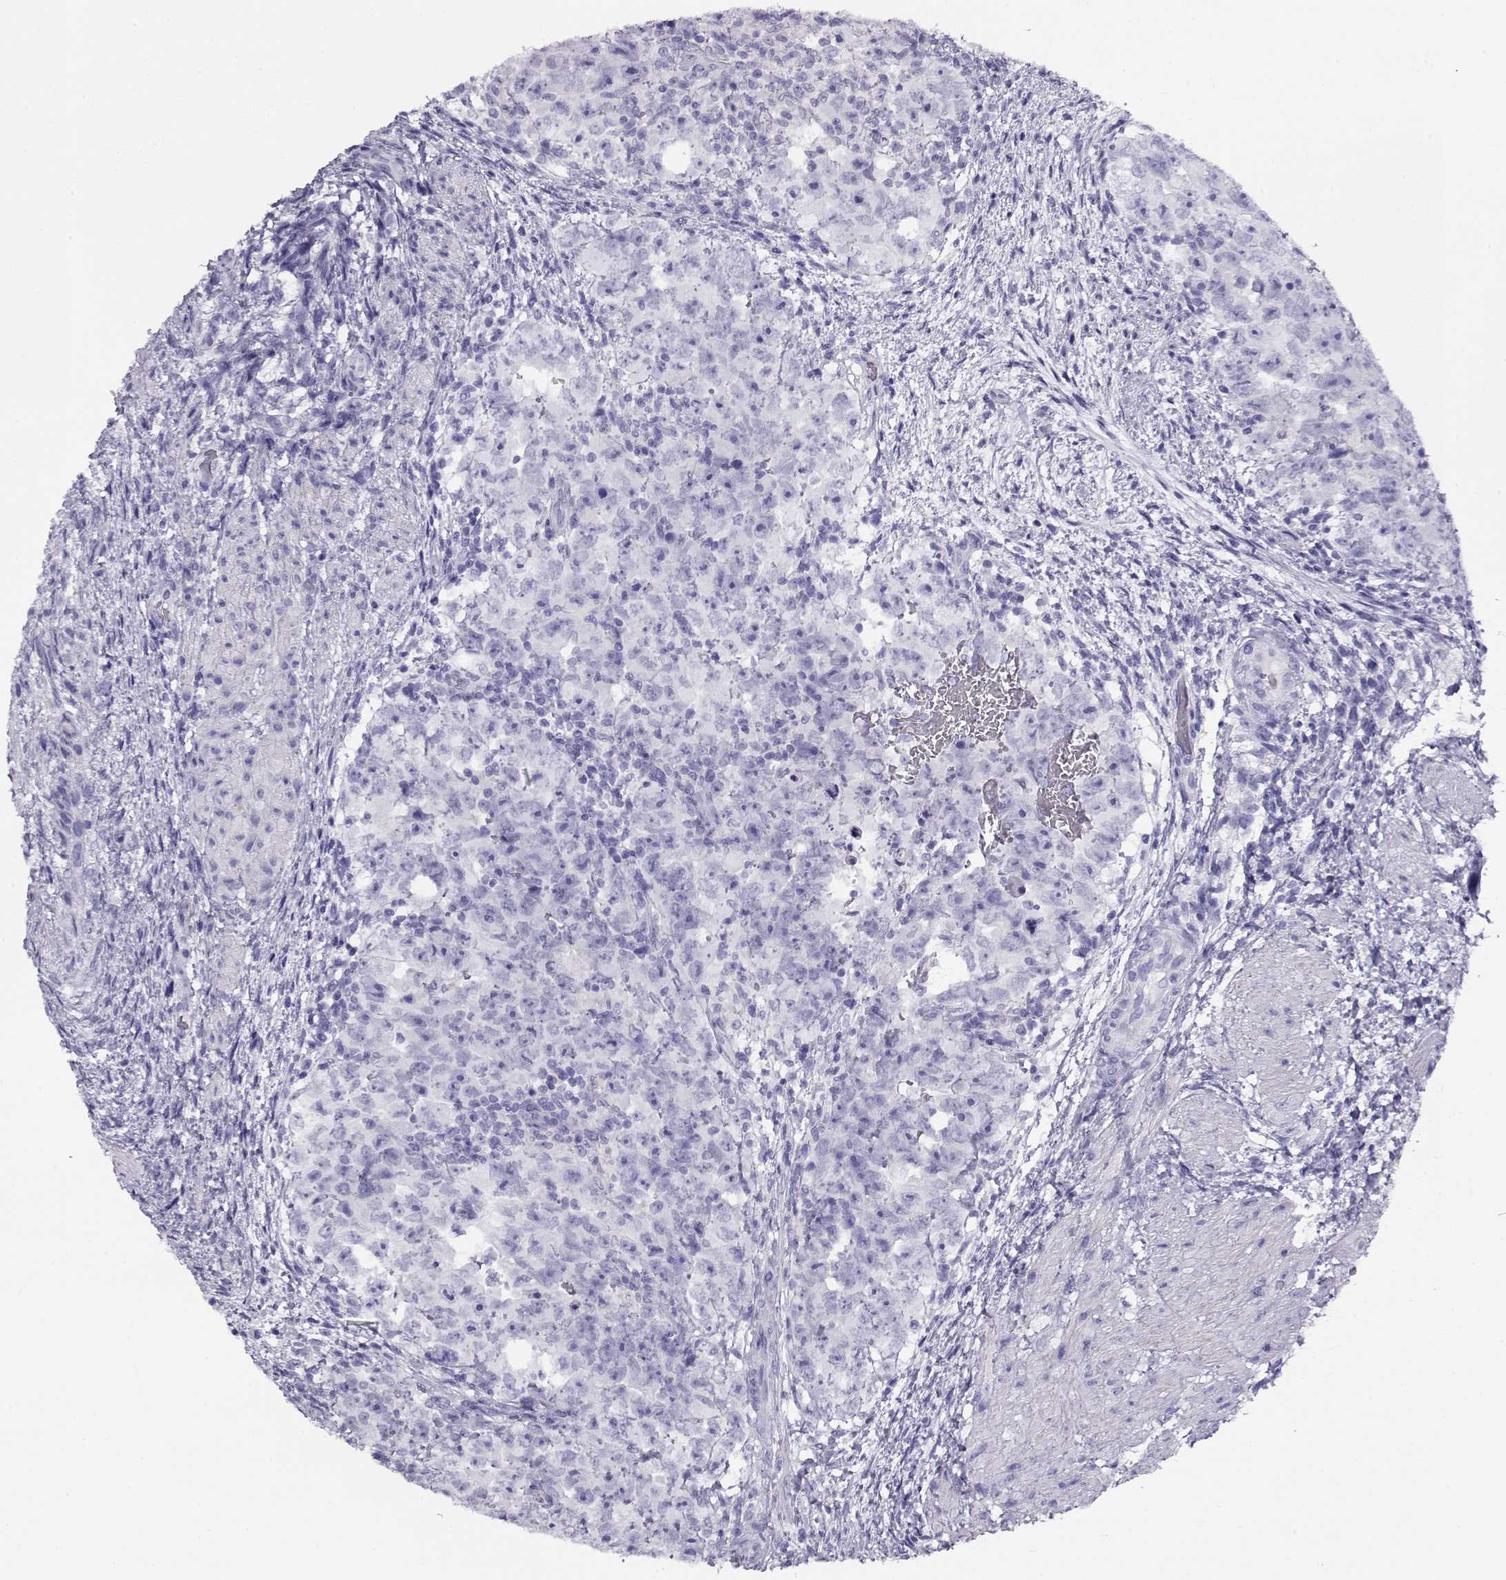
{"staining": {"intensity": "negative", "quantity": "none", "location": "none"}, "tissue": "testis cancer", "cell_type": "Tumor cells", "image_type": "cancer", "snomed": [{"axis": "morphology", "description": "Normal tissue, NOS"}, {"axis": "morphology", "description": "Carcinoma, Embryonal, NOS"}, {"axis": "topography", "description": "Testis"}, {"axis": "topography", "description": "Epididymis"}], "caption": "DAB (3,3'-diaminobenzidine) immunohistochemical staining of testis cancer (embryonal carcinoma) shows no significant expression in tumor cells.", "gene": "CRX", "patient": {"sex": "male", "age": 24}}